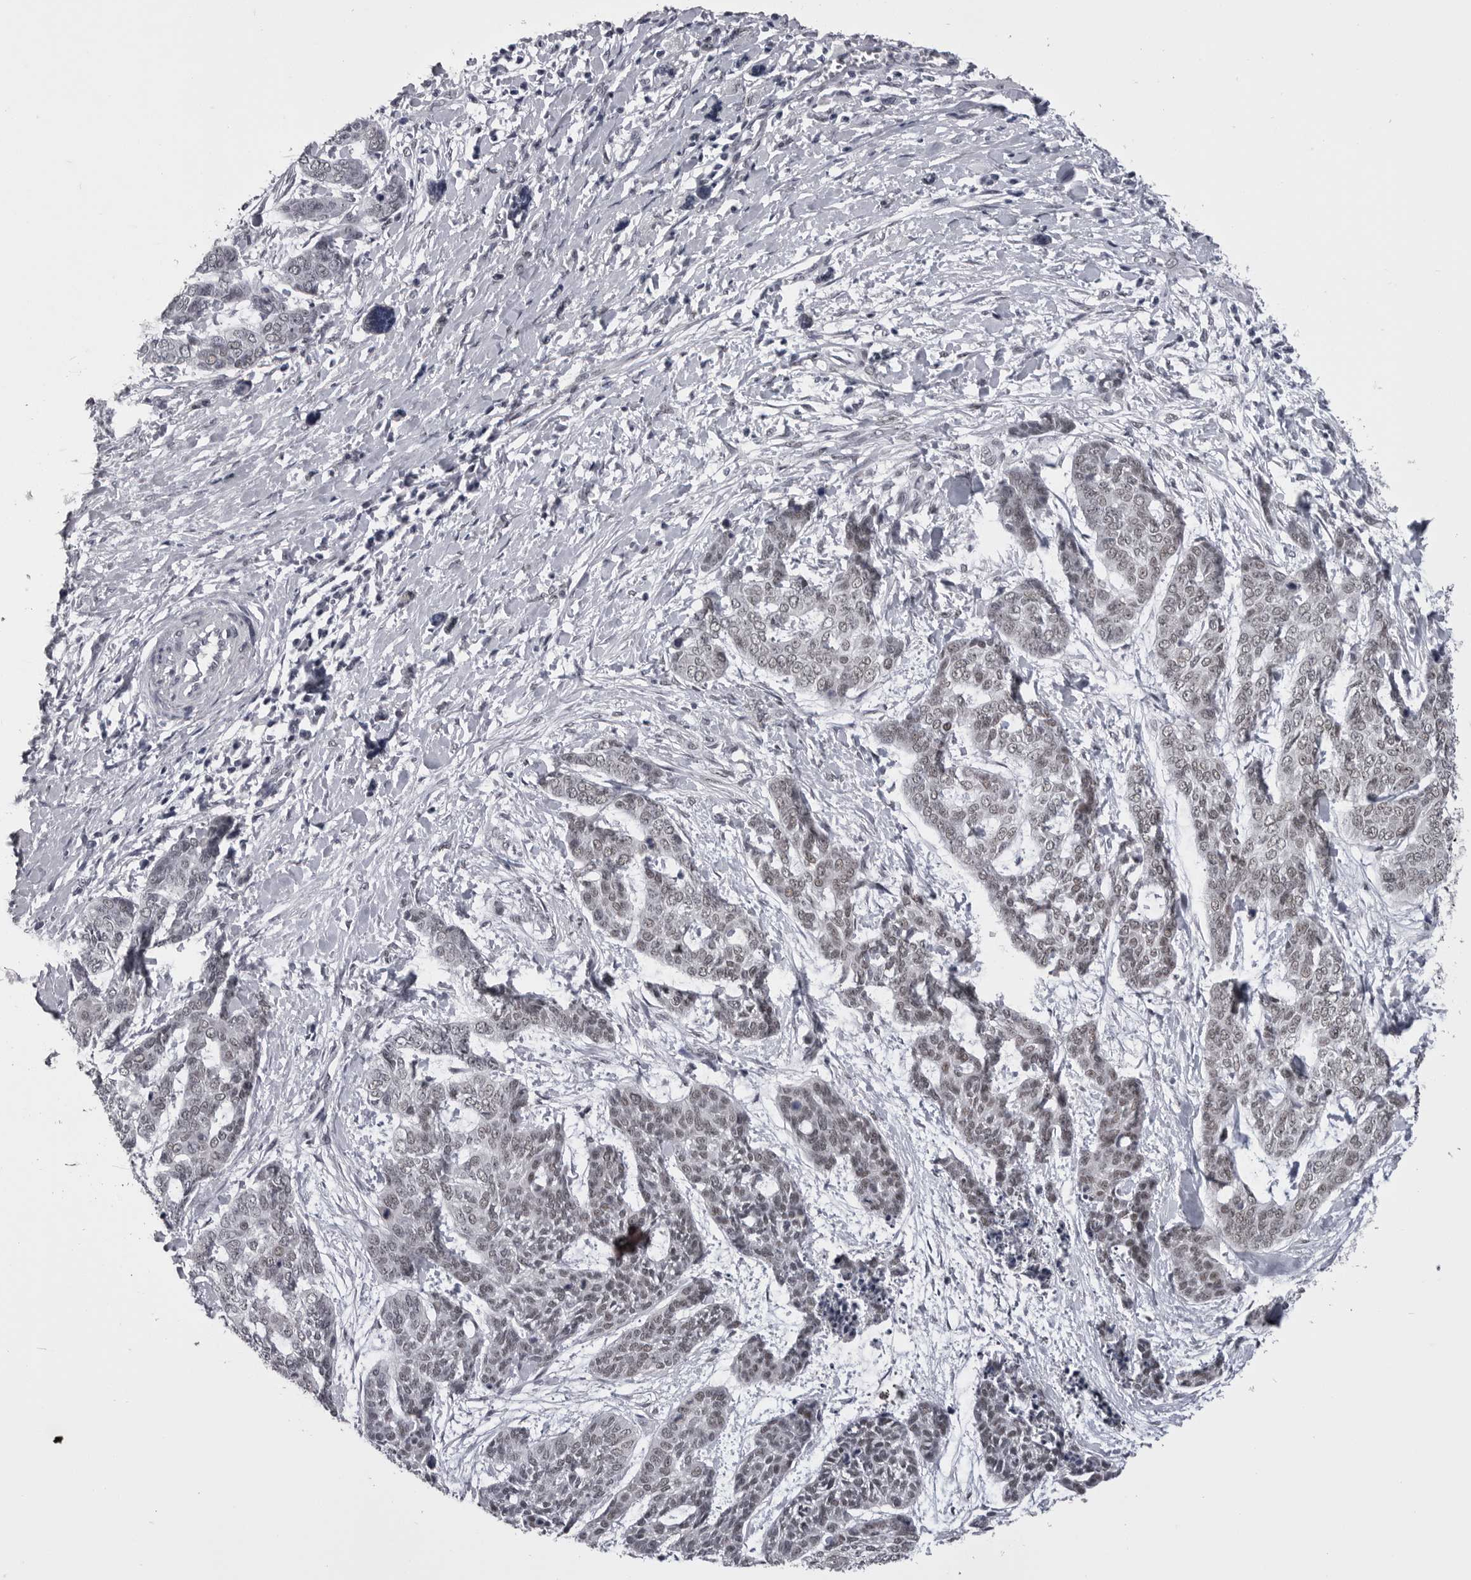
{"staining": {"intensity": "weak", "quantity": "25%-75%", "location": "nuclear"}, "tissue": "skin cancer", "cell_type": "Tumor cells", "image_type": "cancer", "snomed": [{"axis": "morphology", "description": "Basal cell carcinoma"}, {"axis": "topography", "description": "Skin"}], "caption": "Immunohistochemical staining of human basal cell carcinoma (skin) demonstrates low levels of weak nuclear positivity in approximately 25%-75% of tumor cells. The staining is performed using DAB brown chromogen to label protein expression. The nuclei are counter-stained blue using hematoxylin.", "gene": "MEPCE", "patient": {"sex": "female", "age": 64}}